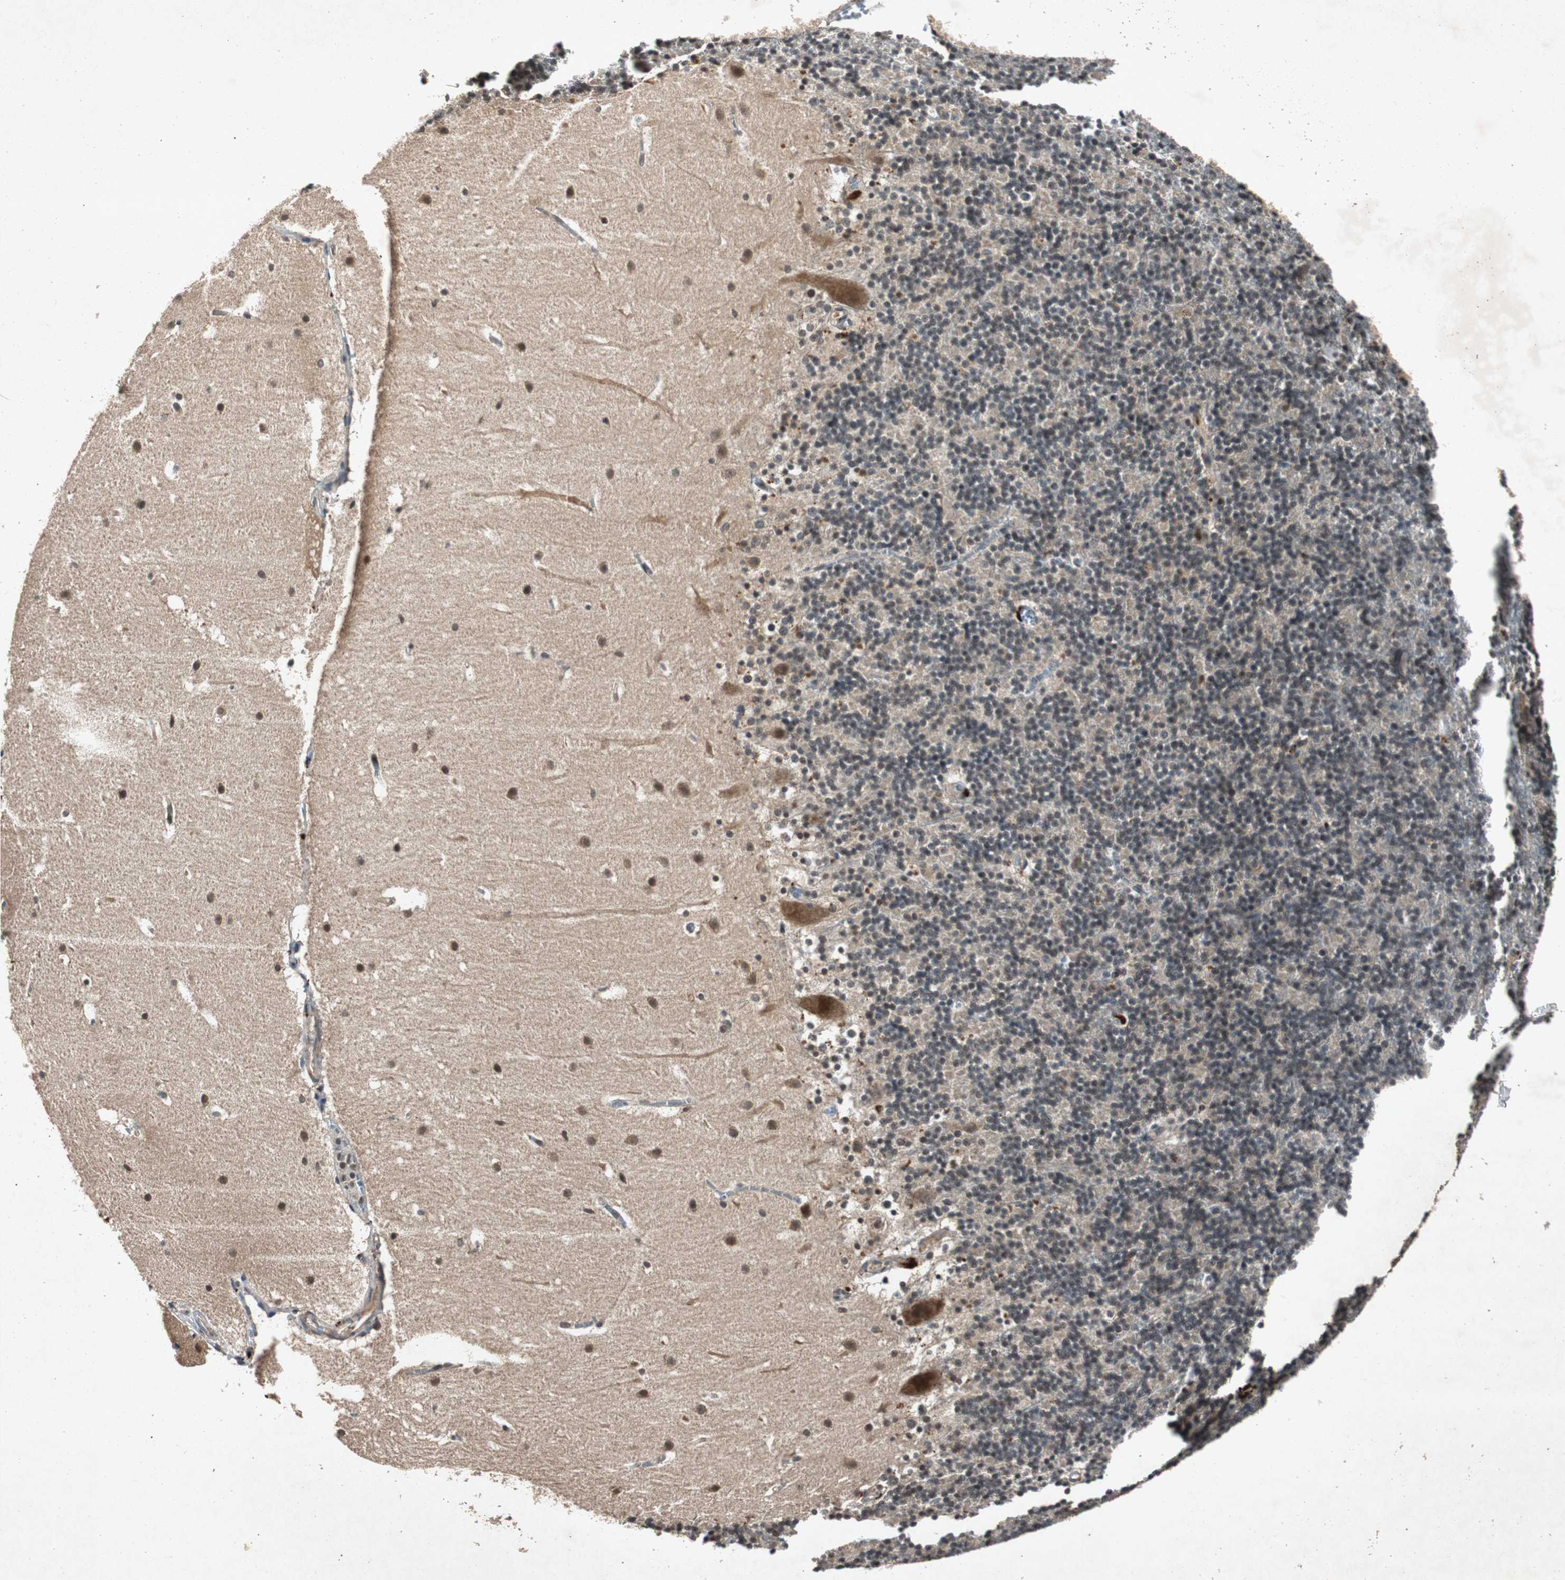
{"staining": {"intensity": "strong", "quantity": "<25%", "location": "cytoplasmic/membranous"}, "tissue": "cerebellum", "cell_type": "Cells in granular layer", "image_type": "normal", "snomed": [{"axis": "morphology", "description": "Normal tissue, NOS"}, {"axis": "topography", "description": "Cerebellum"}], "caption": "Strong cytoplasmic/membranous positivity for a protein is present in about <25% of cells in granular layer of normal cerebellum using IHC.", "gene": "SLIT2", "patient": {"sex": "male", "age": 45}}